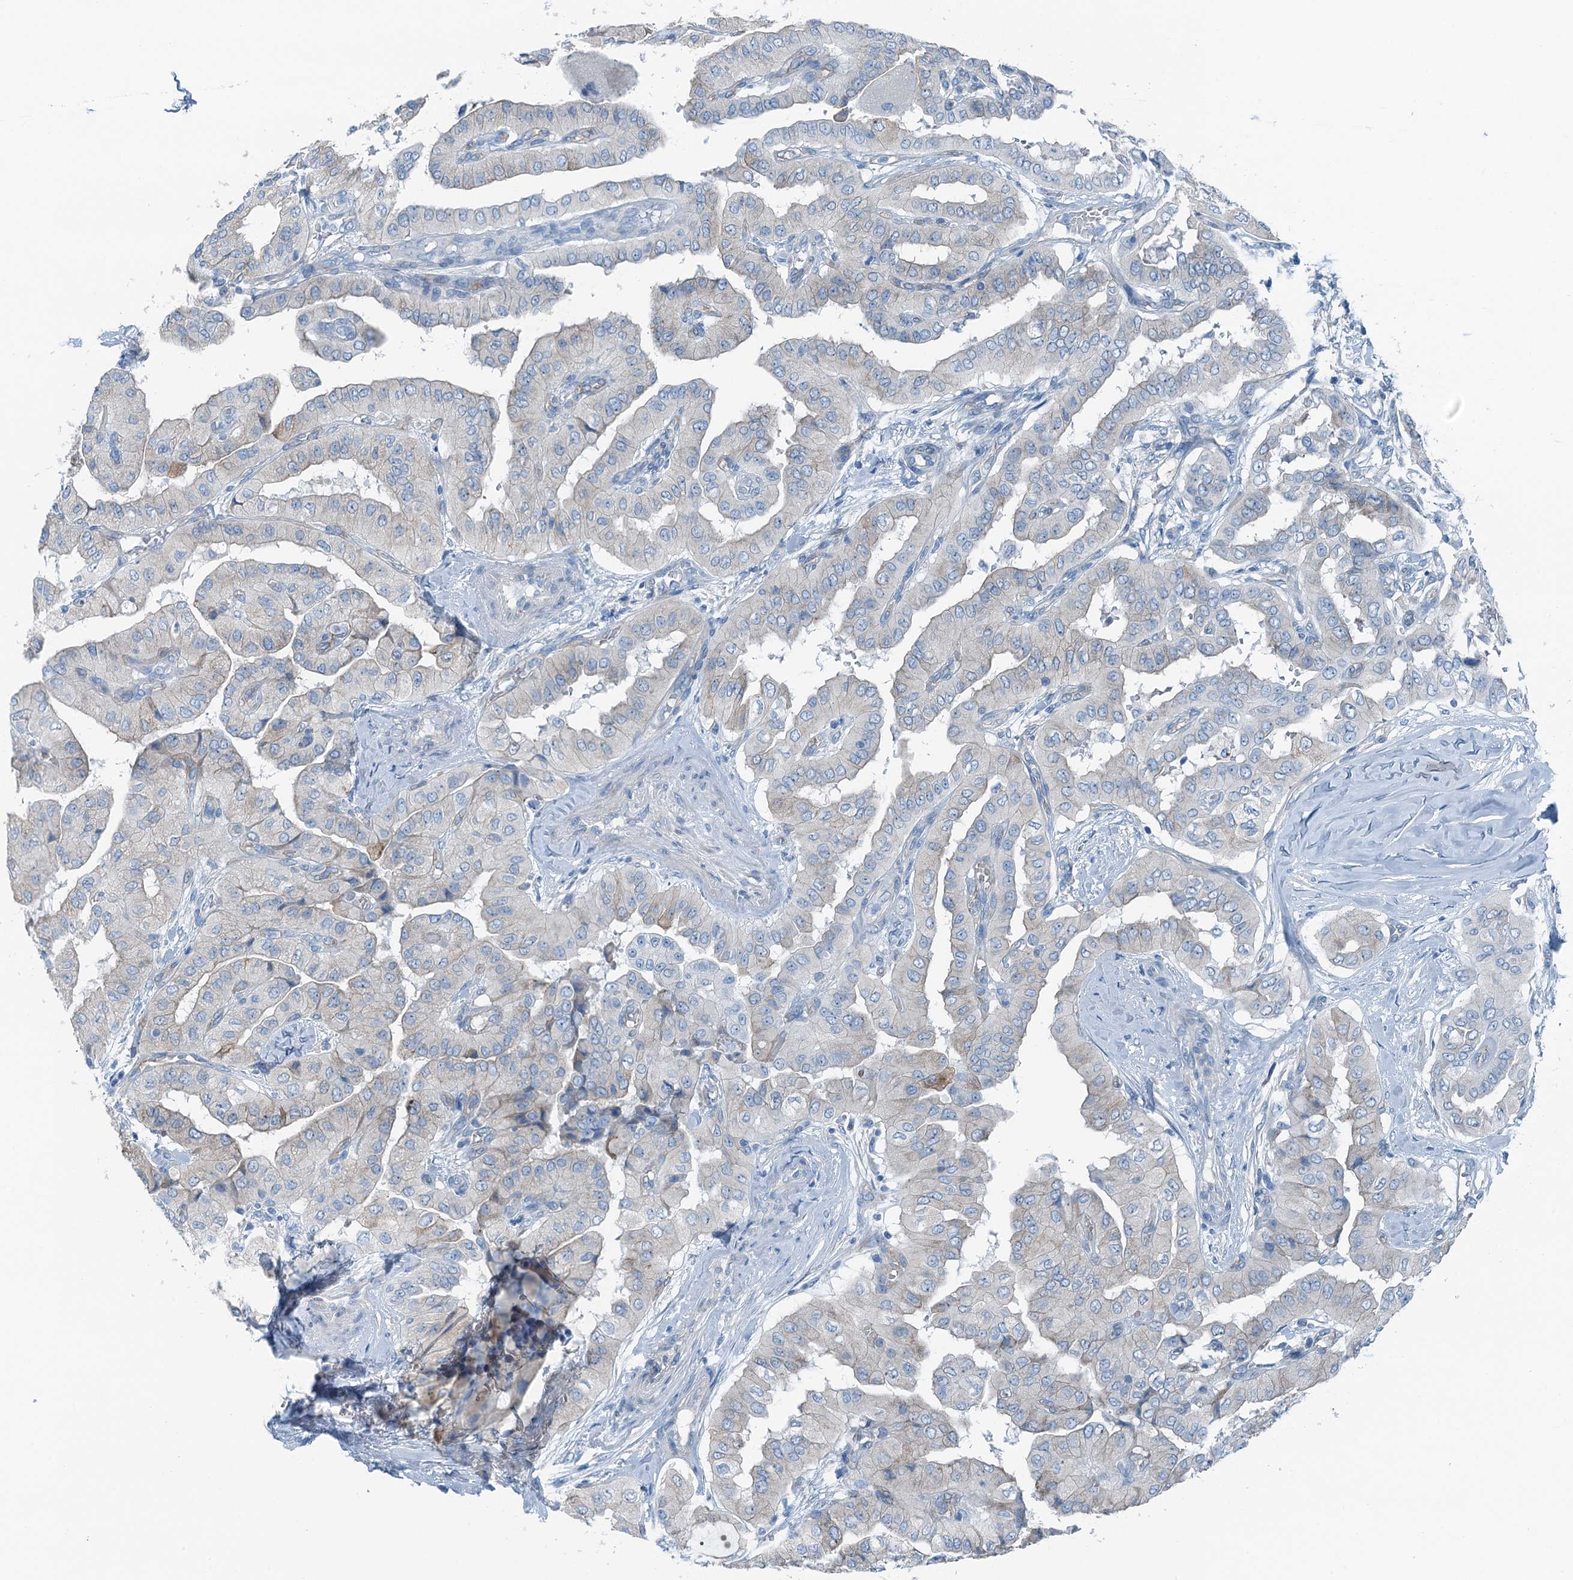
{"staining": {"intensity": "weak", "quantity": "<25%", "location": "cytoplasmic/membranous"}, "tissue": "thyroid cancer", "cell_type": "Tumor cells", "image_type": "cancer", "snomed": [{"axis": "morphology", "description": "Papillary adenocarcinoma, NOS"}, {"axis": "topography", "description": "Thyroid gland"}], "caption": "IHC photomicrograph of neoplastic tissue: human papillary adenocarcinoma (thyroid) stained with DAB (3,3'-diaminobenzidine) exhibits no significant protein expression in tumor cells. (DAB immunohistochemistry (IHC) visualized using brightfield microscopy, high magnification).", "gene": "TMOD2", "patient": {"sex": "female", "age": 59}}